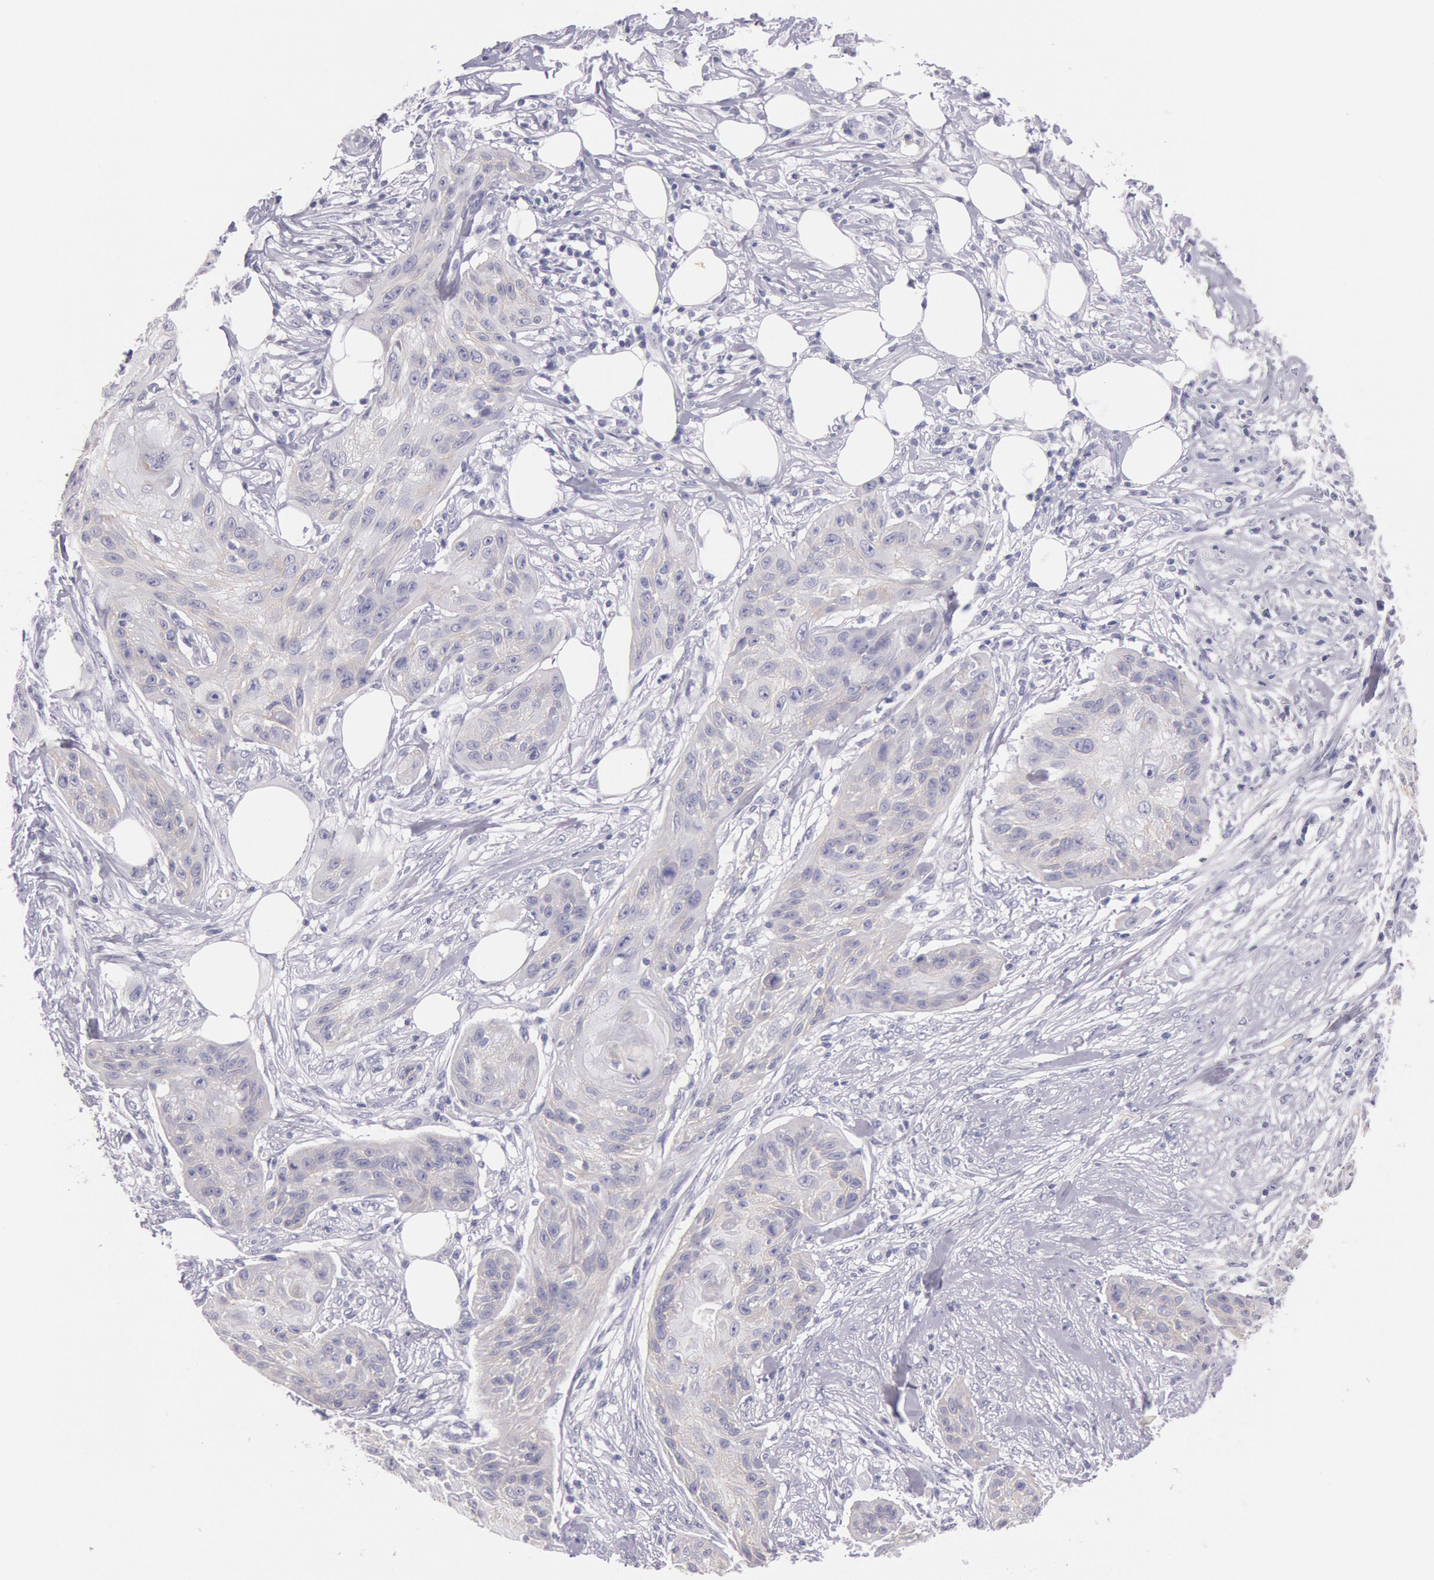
{"staining": {"intensity": "negative", "quantity": "none", "location": "none"}, "tissue": "skin cancer", "cell_type": "Tumor cells", "image_type": "cancer", "snomed": [{"axis": "morphology", "description": "Squamous cell carcinoma, NOS"}, {"axis": "topography", "description": "Skin"}], "caption": "DAB (3,3'-diaminobenzidine) immunohistochemical staining of skin cancer reveals no significant staining in tumor cells.", "gene": "EGFR", "patient": {"sex": "female", "age": 88}}